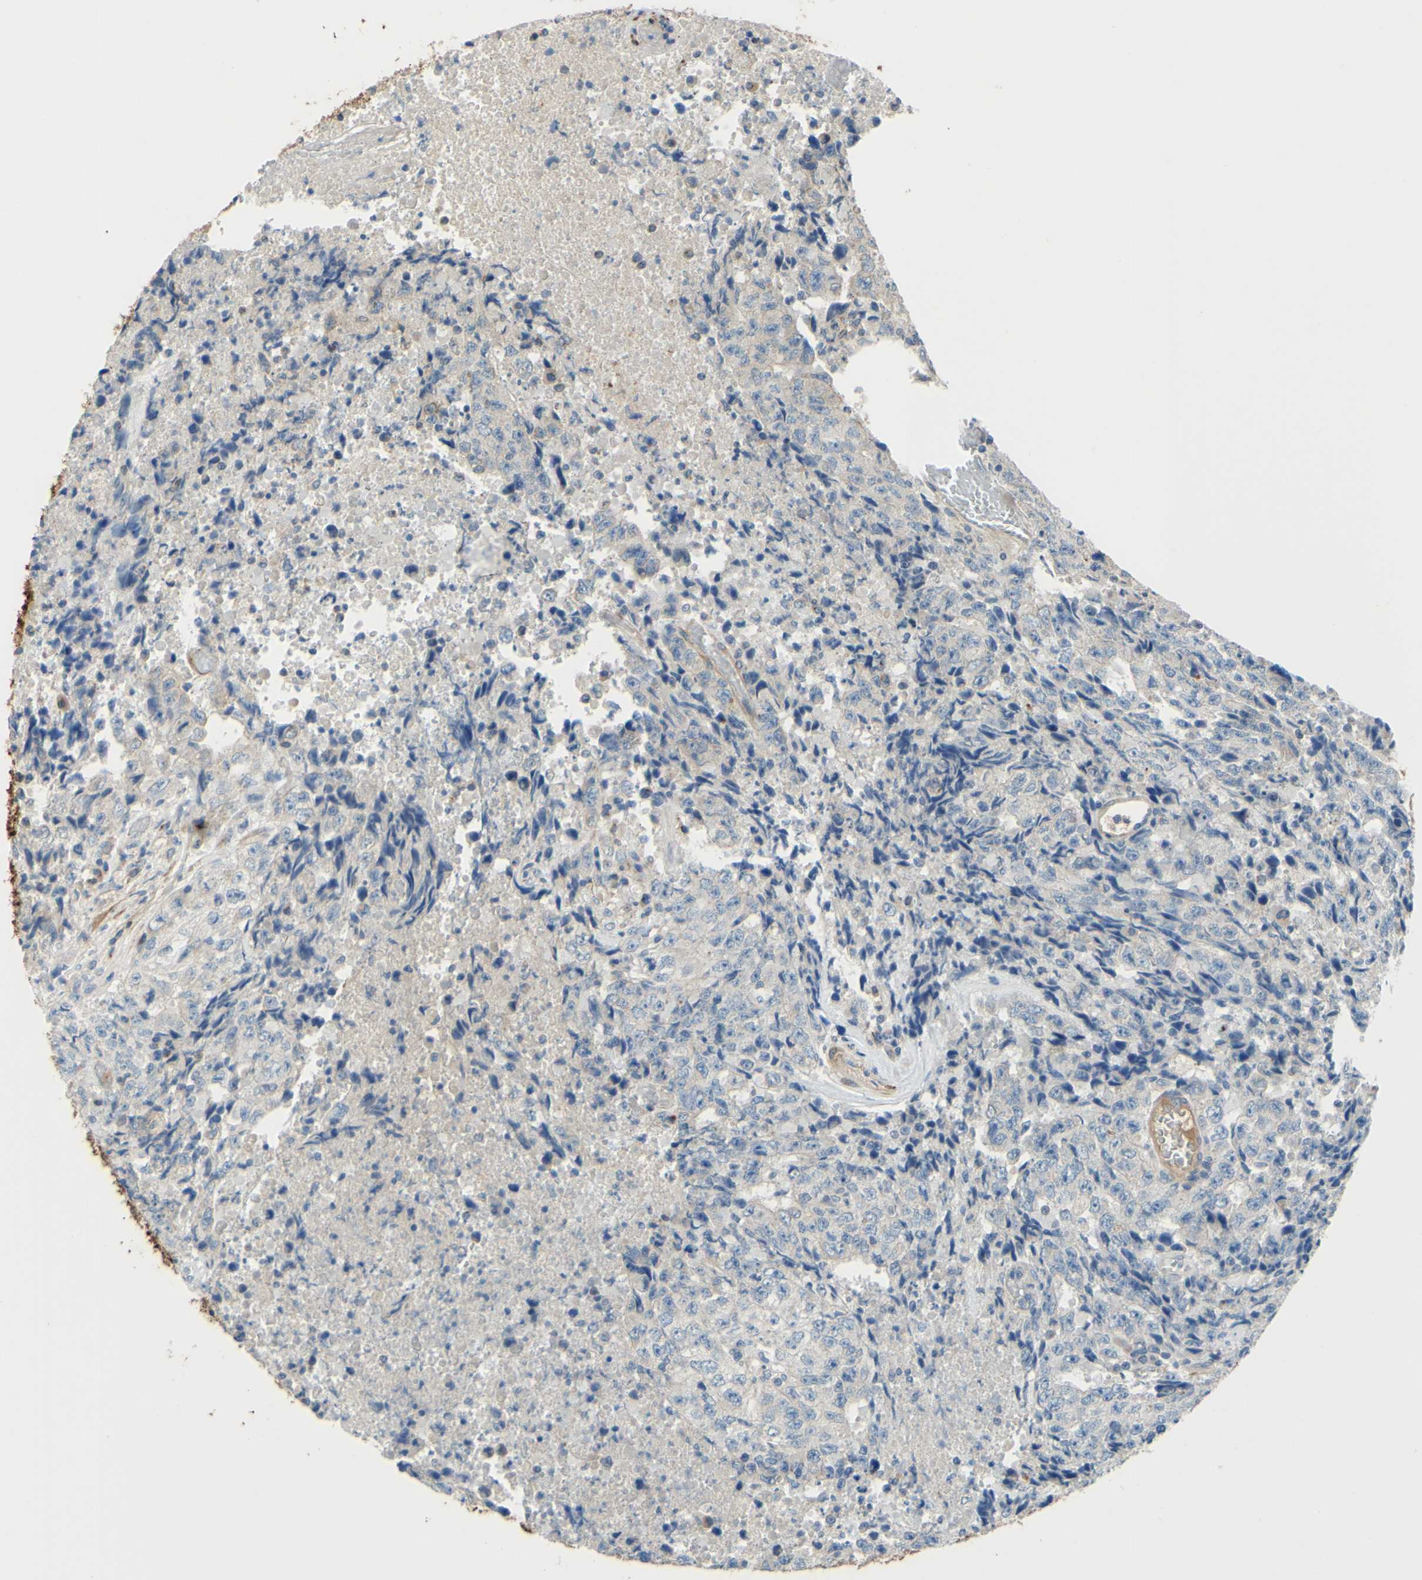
{"staining": {"intensity": "negative", "quantity": "none", "location": "none"}, "tissue": "testis cancer", "cell_type": "Tumor cells", "image_type": "cancer", "snomed": [{"axis": "morphology", "description": "Necrosis, NOS"}, {"axis": "morphology", "description": "Carcinoma, Embryonal, NOS"}, {"axis": "topography", "description": "Testis"}], "caption": "The histopathology image exhibits no staining of tumor cells in embryonal carcinoma (testis).", "gene": "ARHGAP1", "patient": {"sex": "male", "age": 19}}